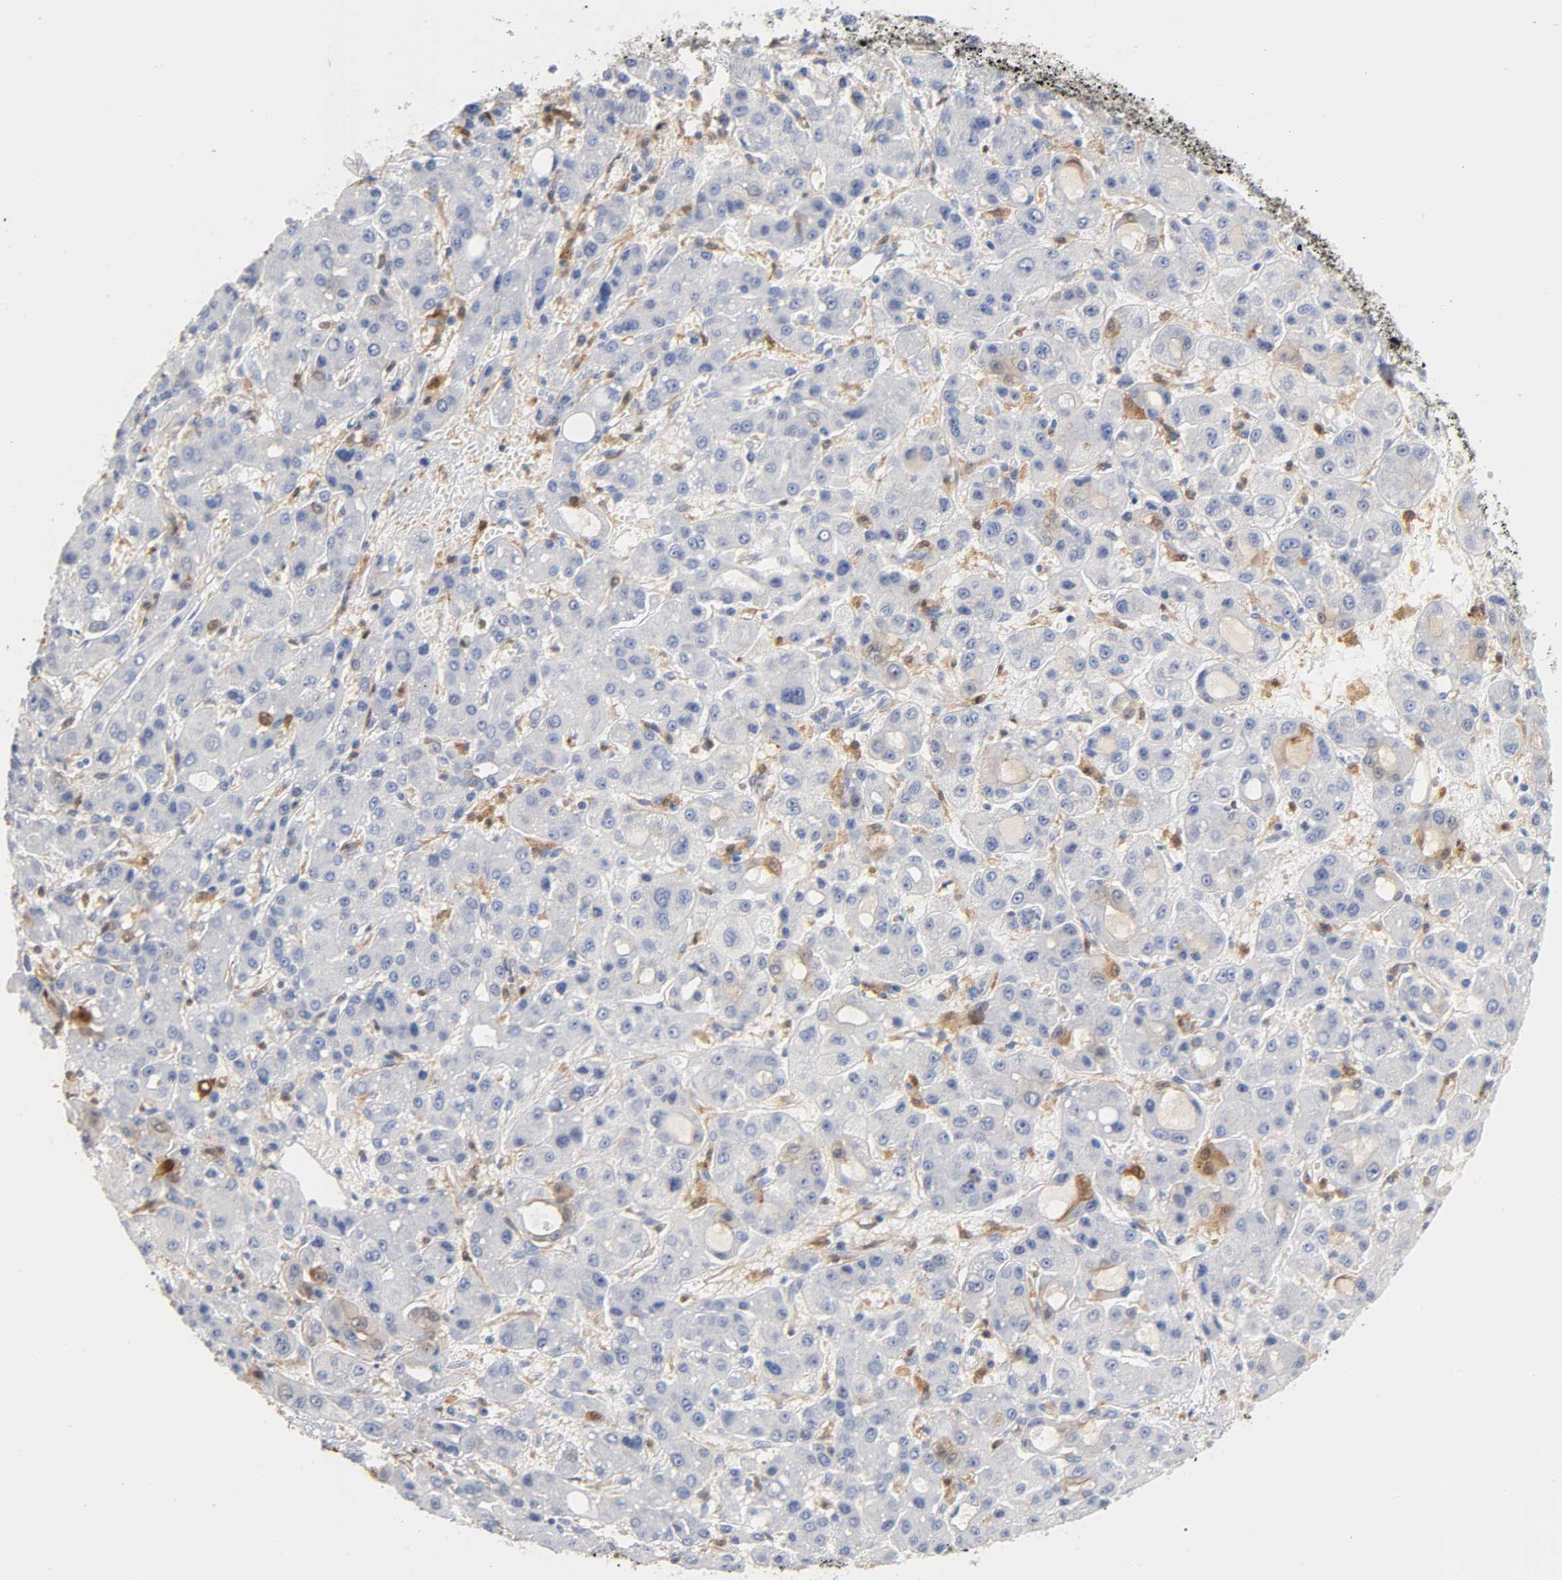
{"staining": {"intensity": "negative", "quantity": "none", "location": "none"}, "tissue": "liver cancer", "cell_type": "Tumor cells", "image_type": "cancer", "snomed": [{"axis": "morphology", "description": "Carcinoma, Hepatocellular, NOS"}, {"axis": "topography", "description": "Liver"}], "caption": "Immunohistochemical staining of human liver hepatocellular carcinoma reveals no significant staining in tumor cells.", "gene": "IL18", "patient": {"sex": "male", "age": 55}}